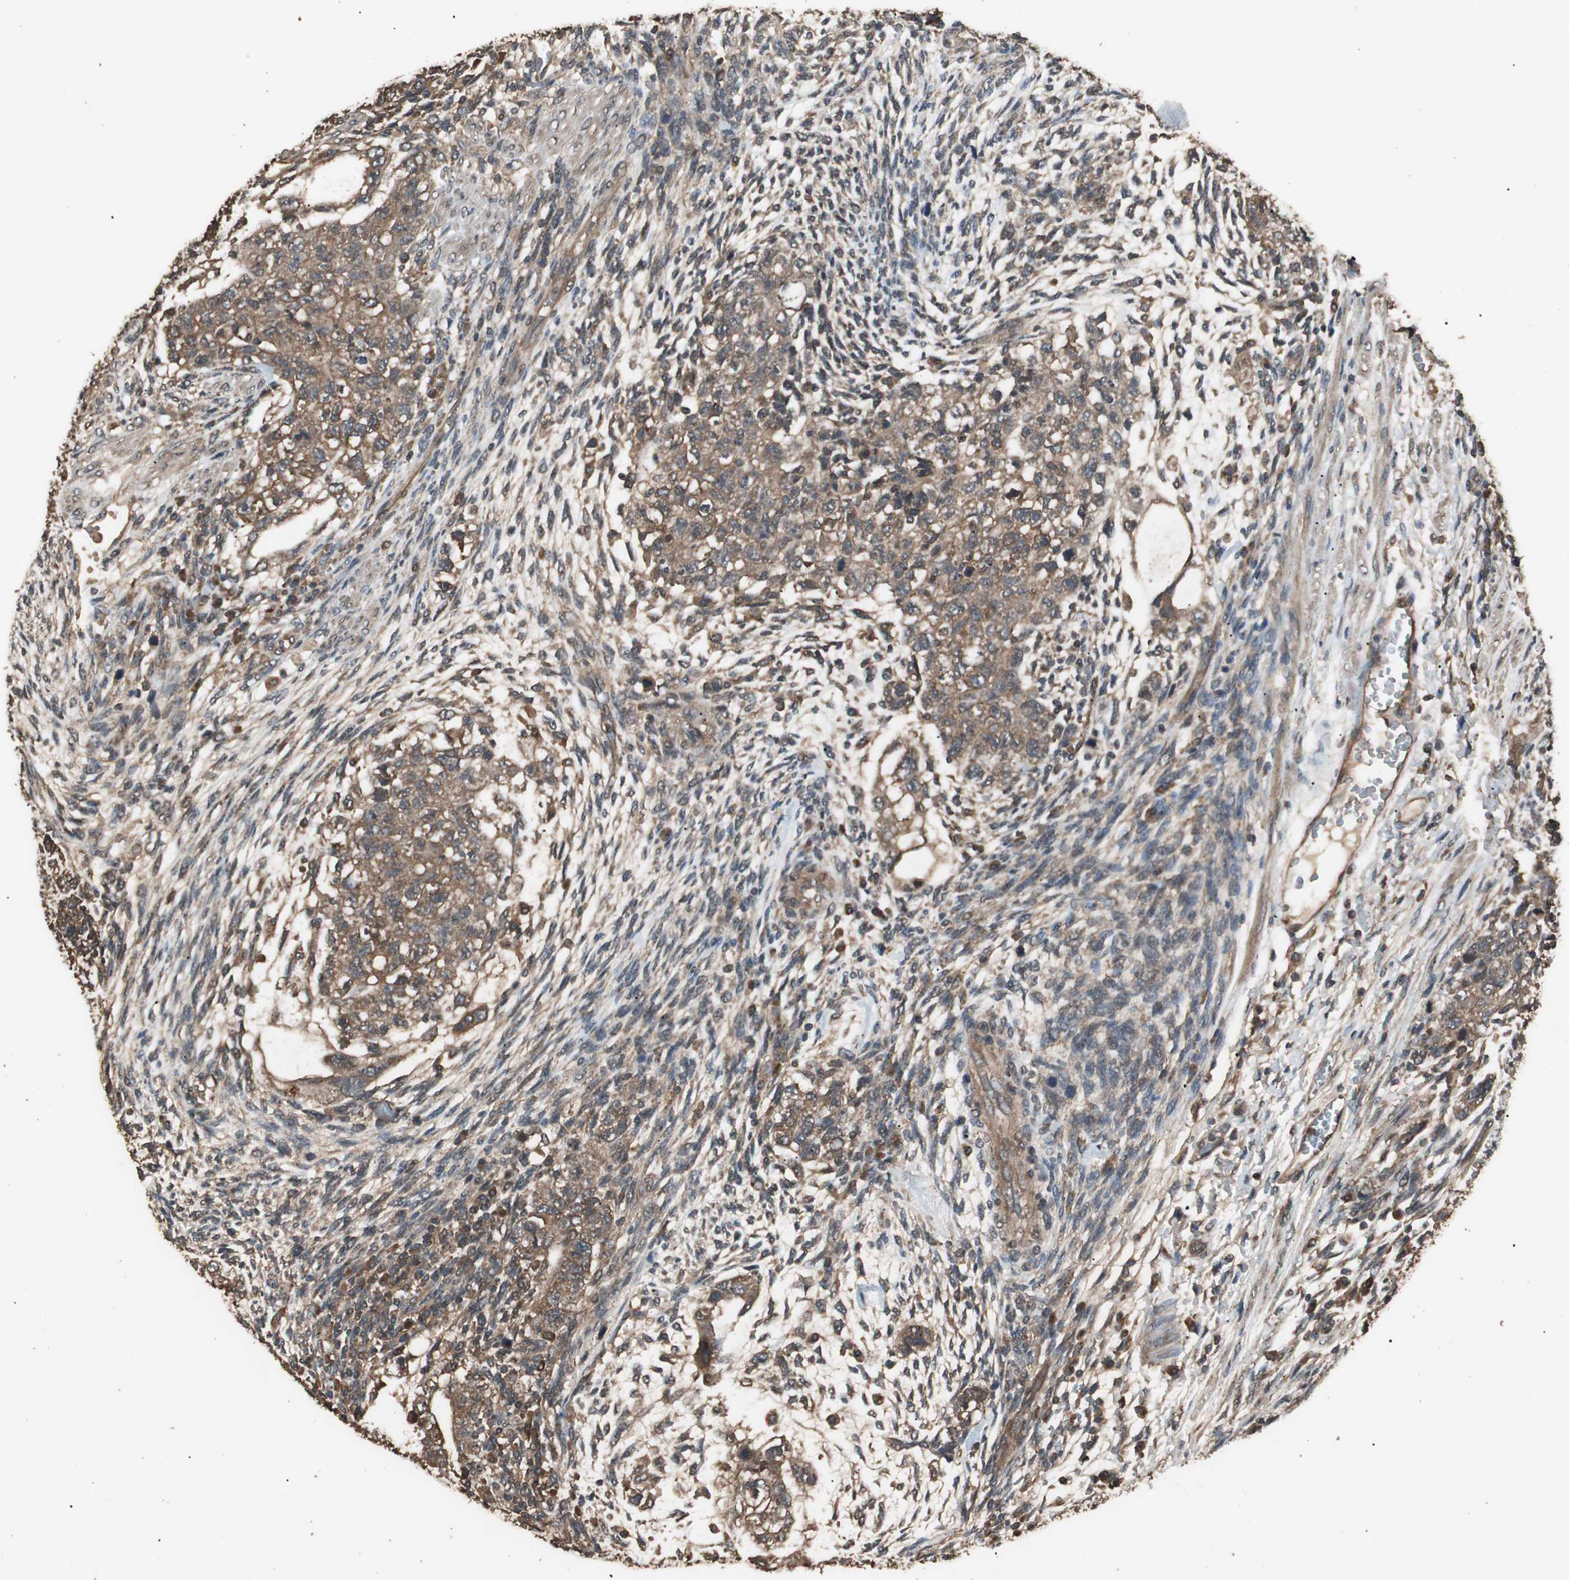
{"staining": {"intensity": "moderate", "quantity": ">75%", "location": "cytoplasmic/membranous"}, "tissue": "testis cancer", "cell_type": "Tumor cells", "image_type": "cancer", "snomed": [{"axis": "morphology", "description": "Normal tissue, NOS"}, {"axis": "morphology", "description": "Carcinoma, Embryonal, NOS"}, {"axis": "topography", "description": "Testis"}], "caption": "This histopathology image shows immunohistochemistry (IHC) staining of human testis cancer (embryonal carcinoma), with medium moderate cytoplasmic/membranous positivity in about >75% of tumor cells.", "gene": "CCN4", "patient": {"sex": "male", "age": 36}}